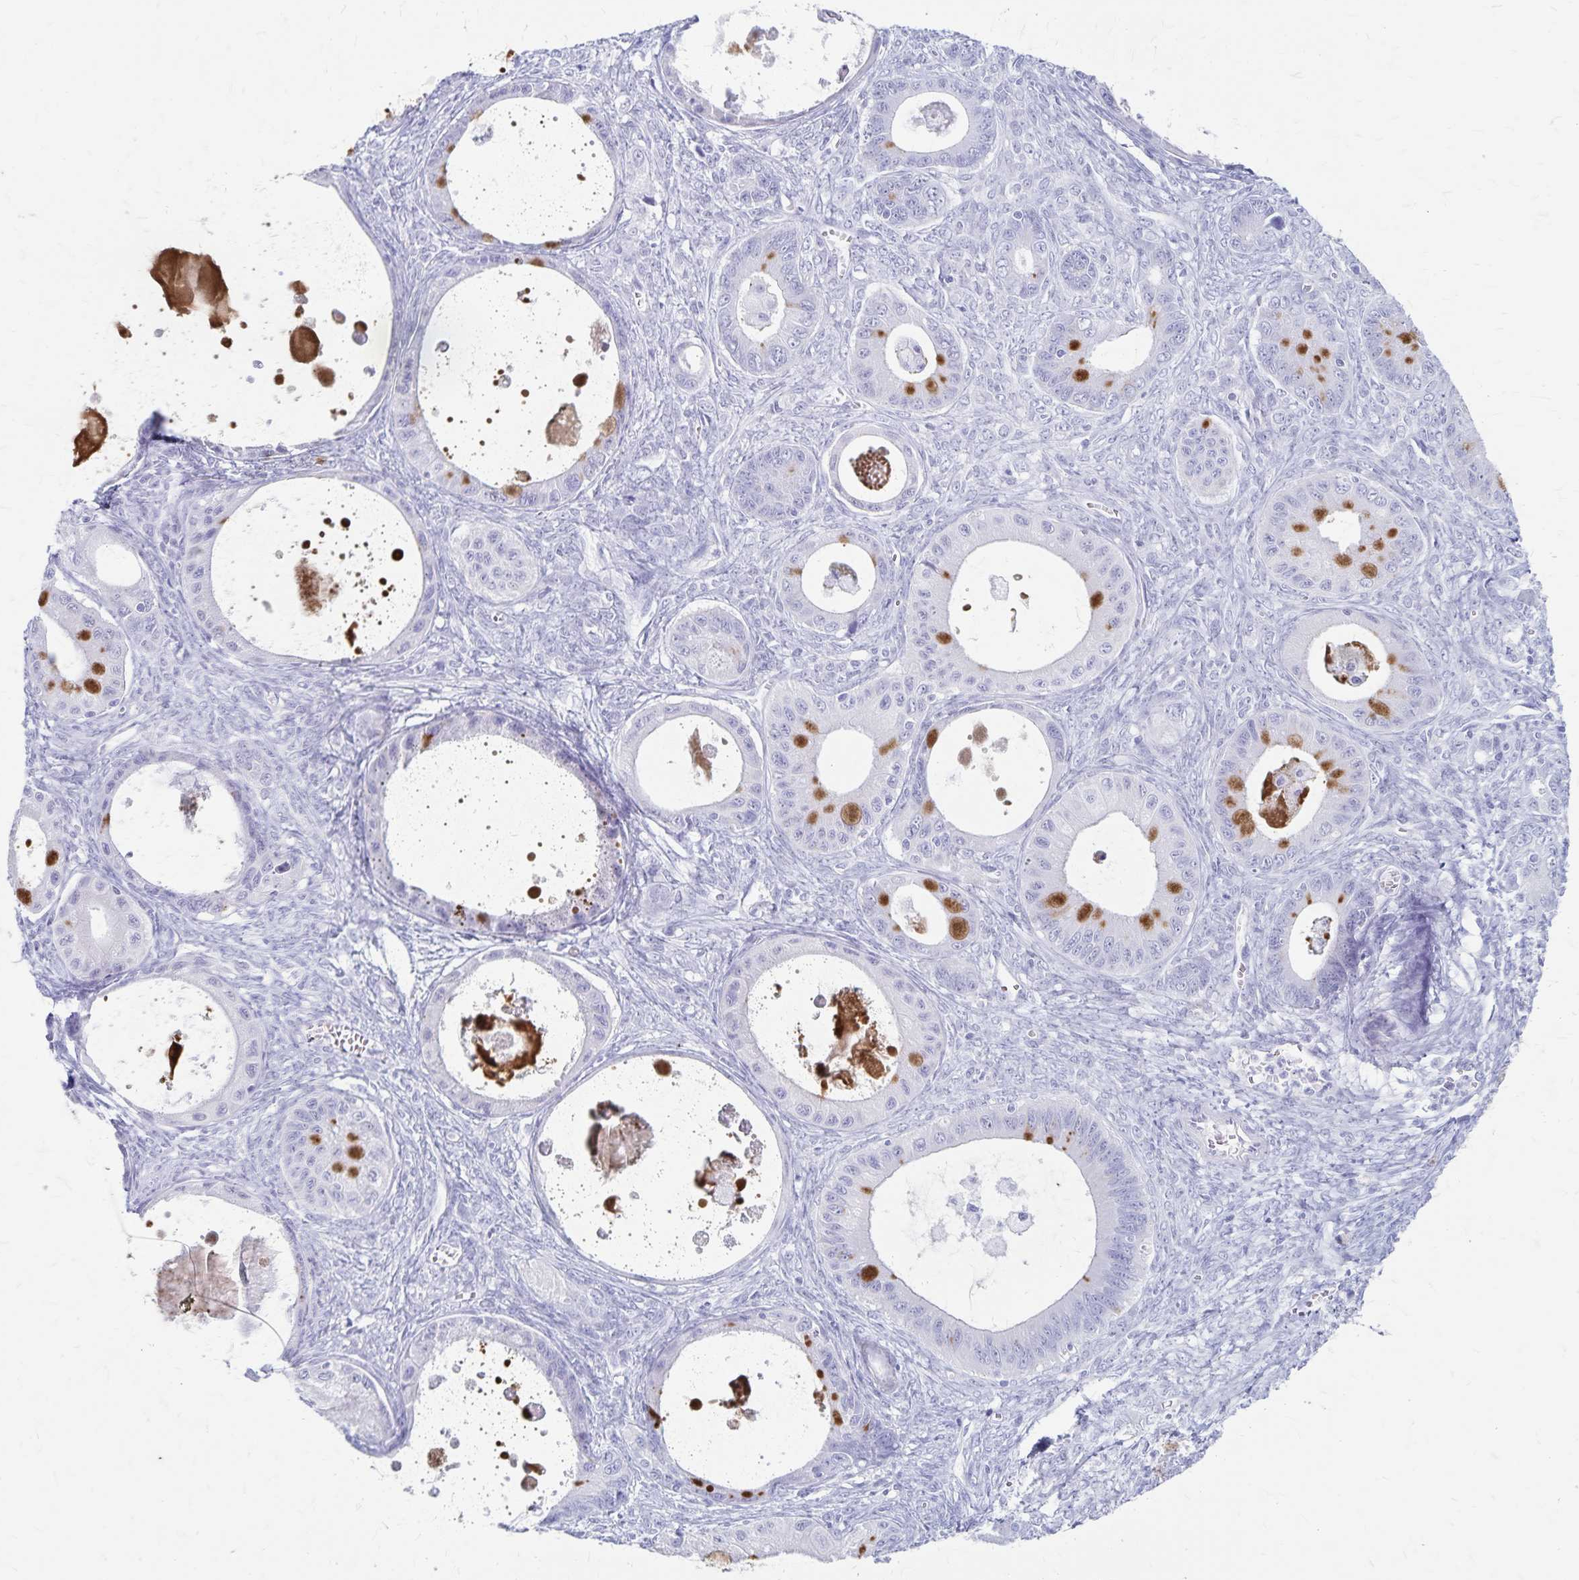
{"staining": {"intensity": "moderate", "quantity": "<25%", "location": "cytoplasmic/membranous"}, "tissue": "ovarian cancer", "cell_type": "Tumor cells", "image_type": "cancer", "snomed": [{"axis": "morphology", "description": "Cystadenocarcinoma, mucinous, NOS"}, {"axis": "topography", "description": "Ovary"}], "caption": "Brown immunohistochemical staining in mucinous cystadenocarcinoma (ovarian) reveals moderate cytoplasmic/membranous positivity in approximately <25% of tumor cells.", "gene": "GPBAR1", "patient": {"sex": "female", "age": 64}}